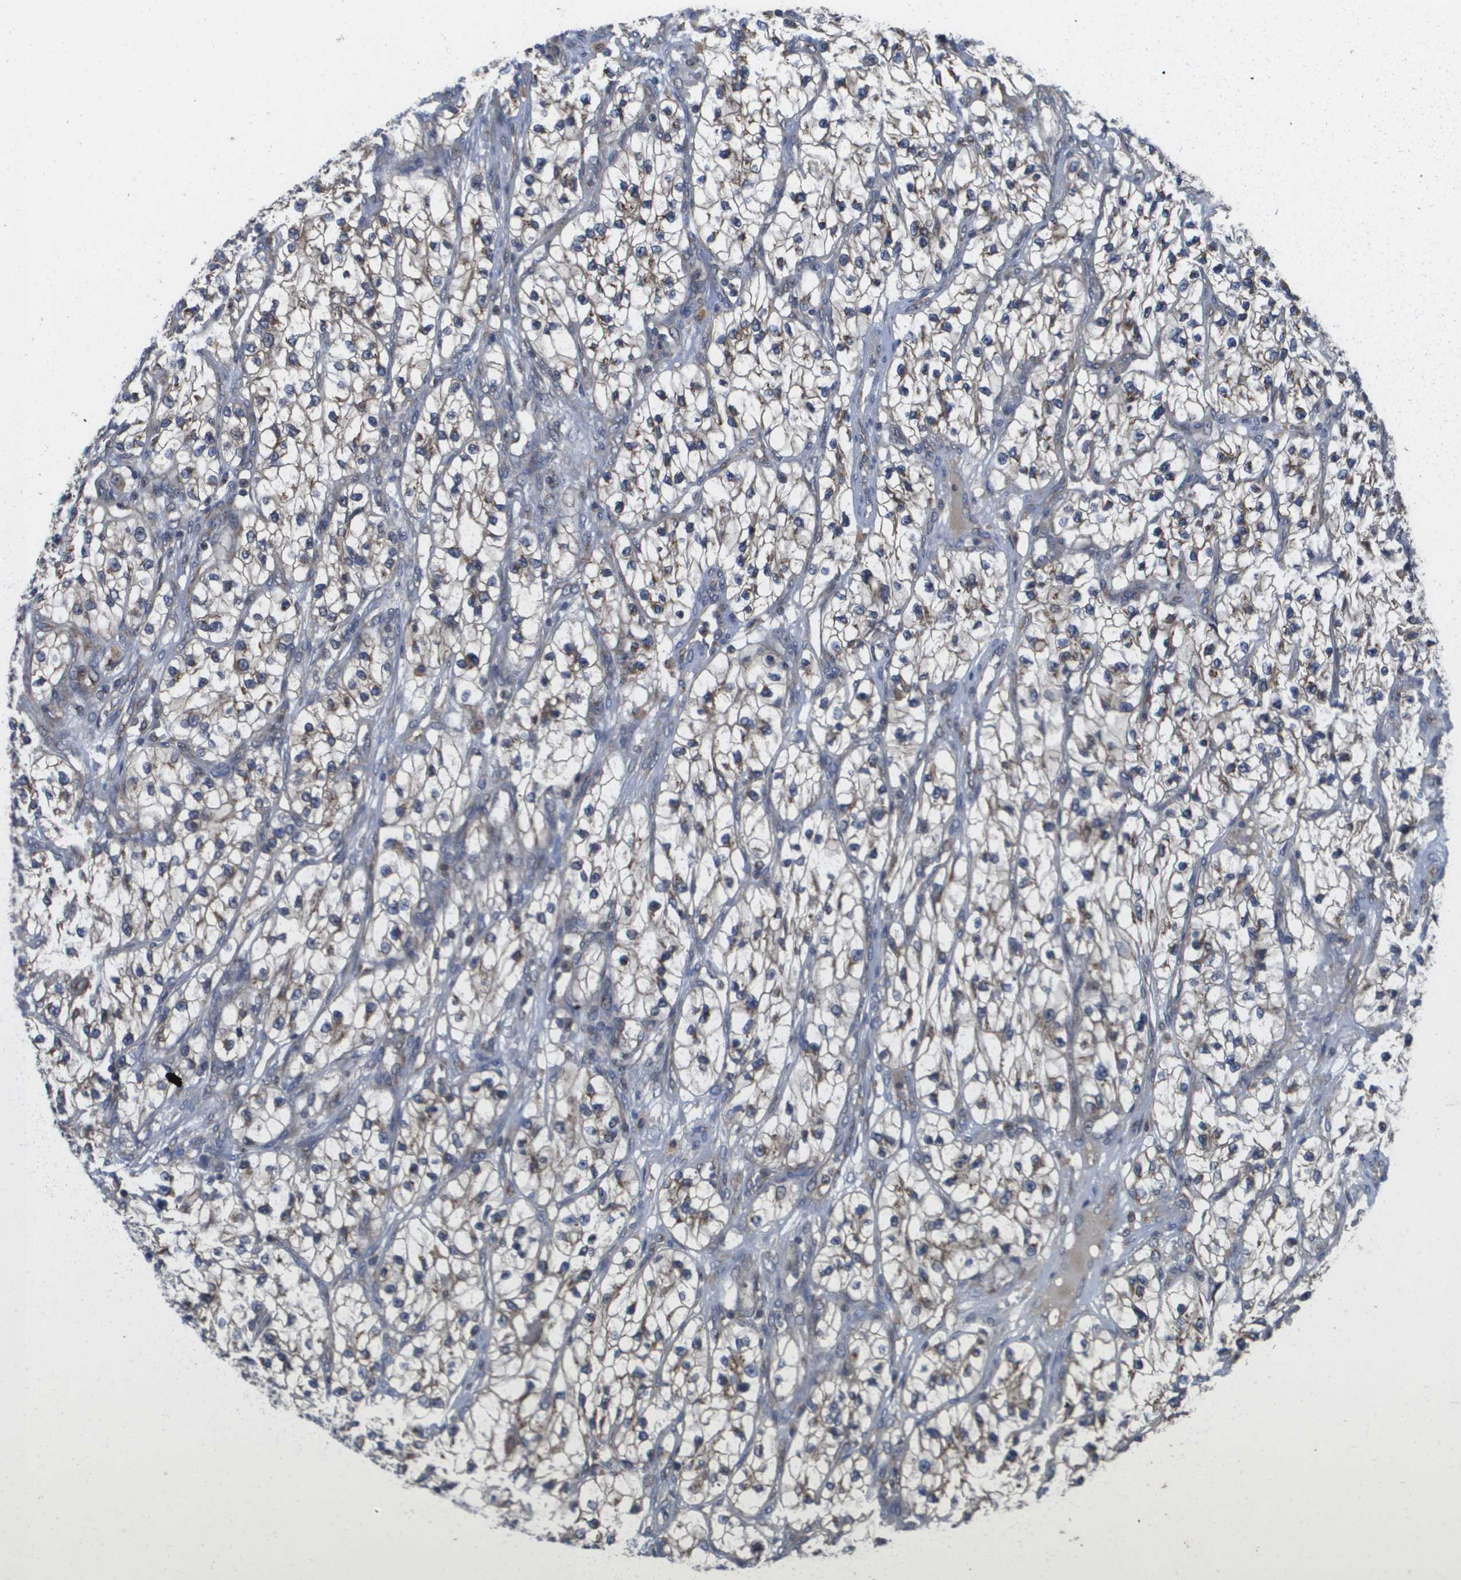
{"staining": {"intensity": "weak", "quantity": "25%-75%", "location": "cytoplasmic/membranous"}, "tissue": "renal cancer", "cell_type": "Tumor cells", "image_type": "cancer", "snomed": [{"axis": "morphology", "description": "Adenocarcinoma, NOS"}, {"axis": "topography", "description": "Kidney"}], "caption": "Weak cytoplasmic/membranous protein staining is identified in approximately 25%-75% of tumor cells in renal cancer.", "gene": "PCK1", "patient": {"sex": "female", "age": 57}}